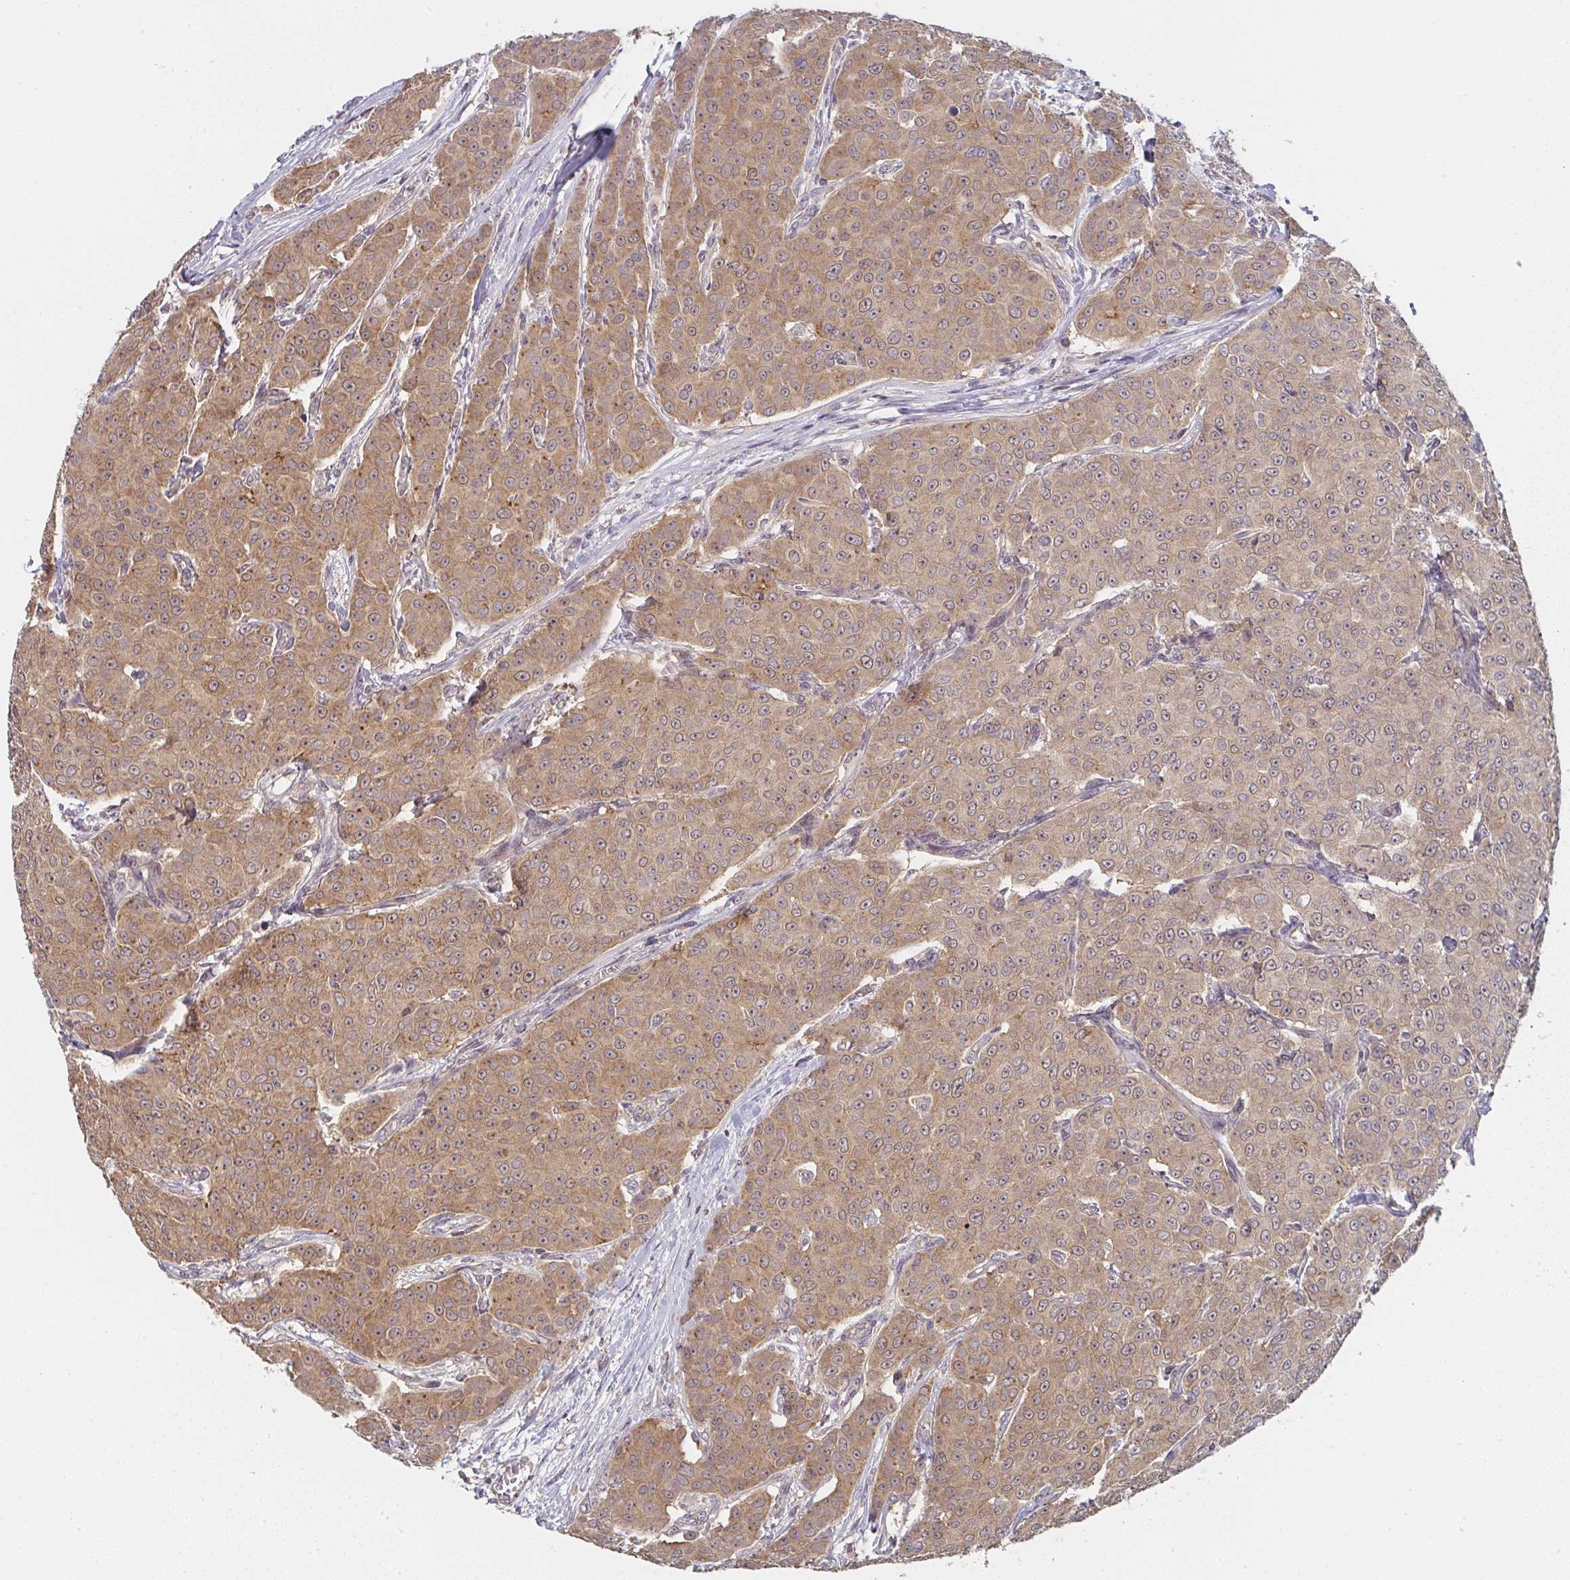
{"staining": {"intensity": "moderate", "quantity": ">75%", "location": "cytoplasmic/membranous"}, "tissue": "breast cancer", "cell_type": "Tumor cells", "image_type": "cancer", "snomed": [{"axis": "morphology", "description": "Duct carcinoma"}, {"axis": "topography", "description": "Breast"}], "caption": "Human breast cancer (infiltrating ductal carcinoma) stained with a brown dye exhibits moderate cytoplasmic/membranous positive positivity in approximately >75% of tumor cells.", "gene": "RANGRF", "patient": {"sex": "female", "age": 91}}